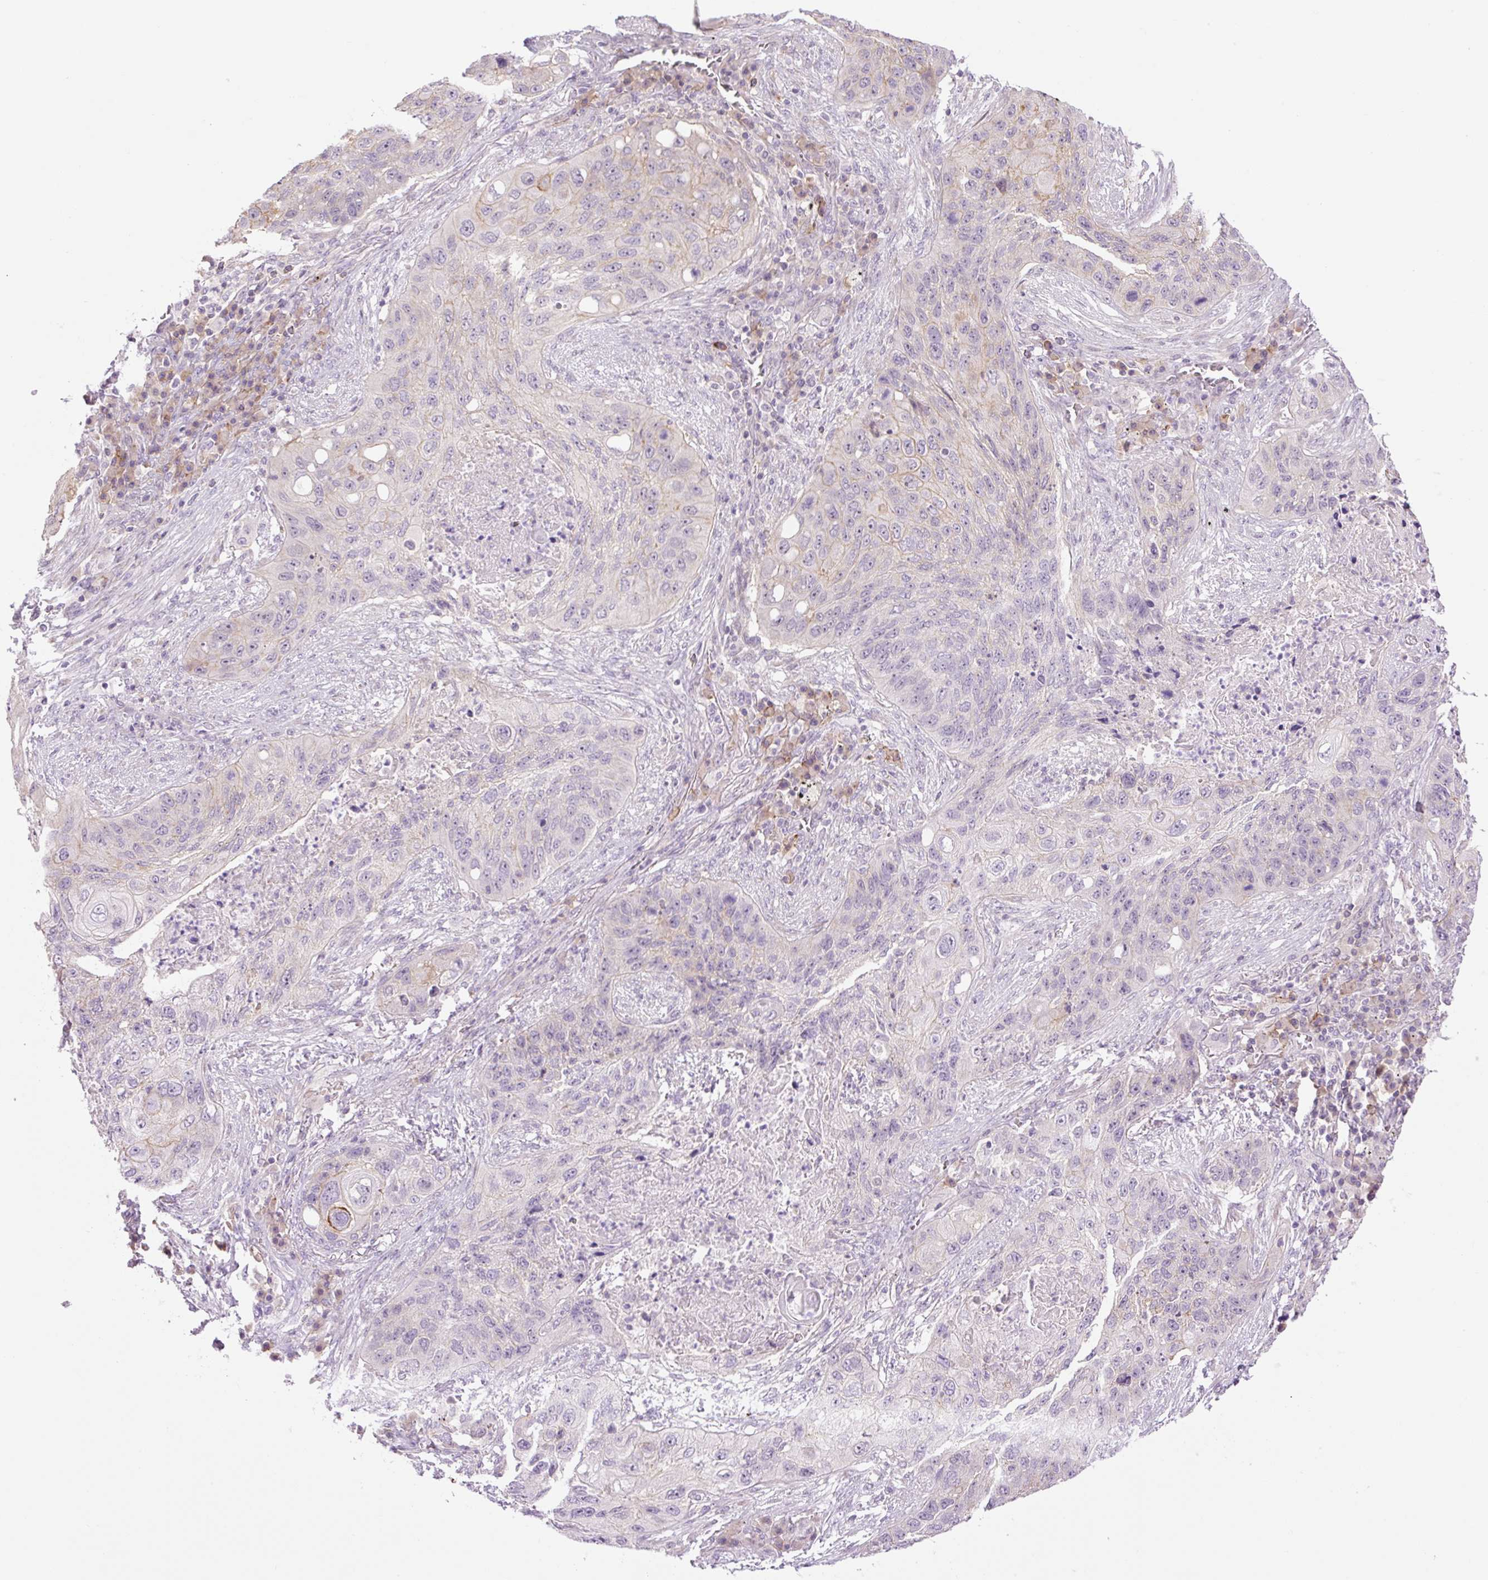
{"staining": {"intensity": "moderate", "quantity": "<25%", "location": "cytoplasmic/membranous"}, "tissue": "lung cancer", "cell_type": "Tumor cells", "image_type": "cancer", "snomed": [{"axis": "morphology", "description": "Squamous cell carcinoma, NOS"}, {"axis": "topography", "description": "Lung"}], "caption": "A micrograph of squamous cell carcinoma (lung) stained for a protein shows moderate cytoplasmic/membranous brown staining in tumor cells.", "gene": "GRID2", "patient": {"sex": "female", "age": 63}}